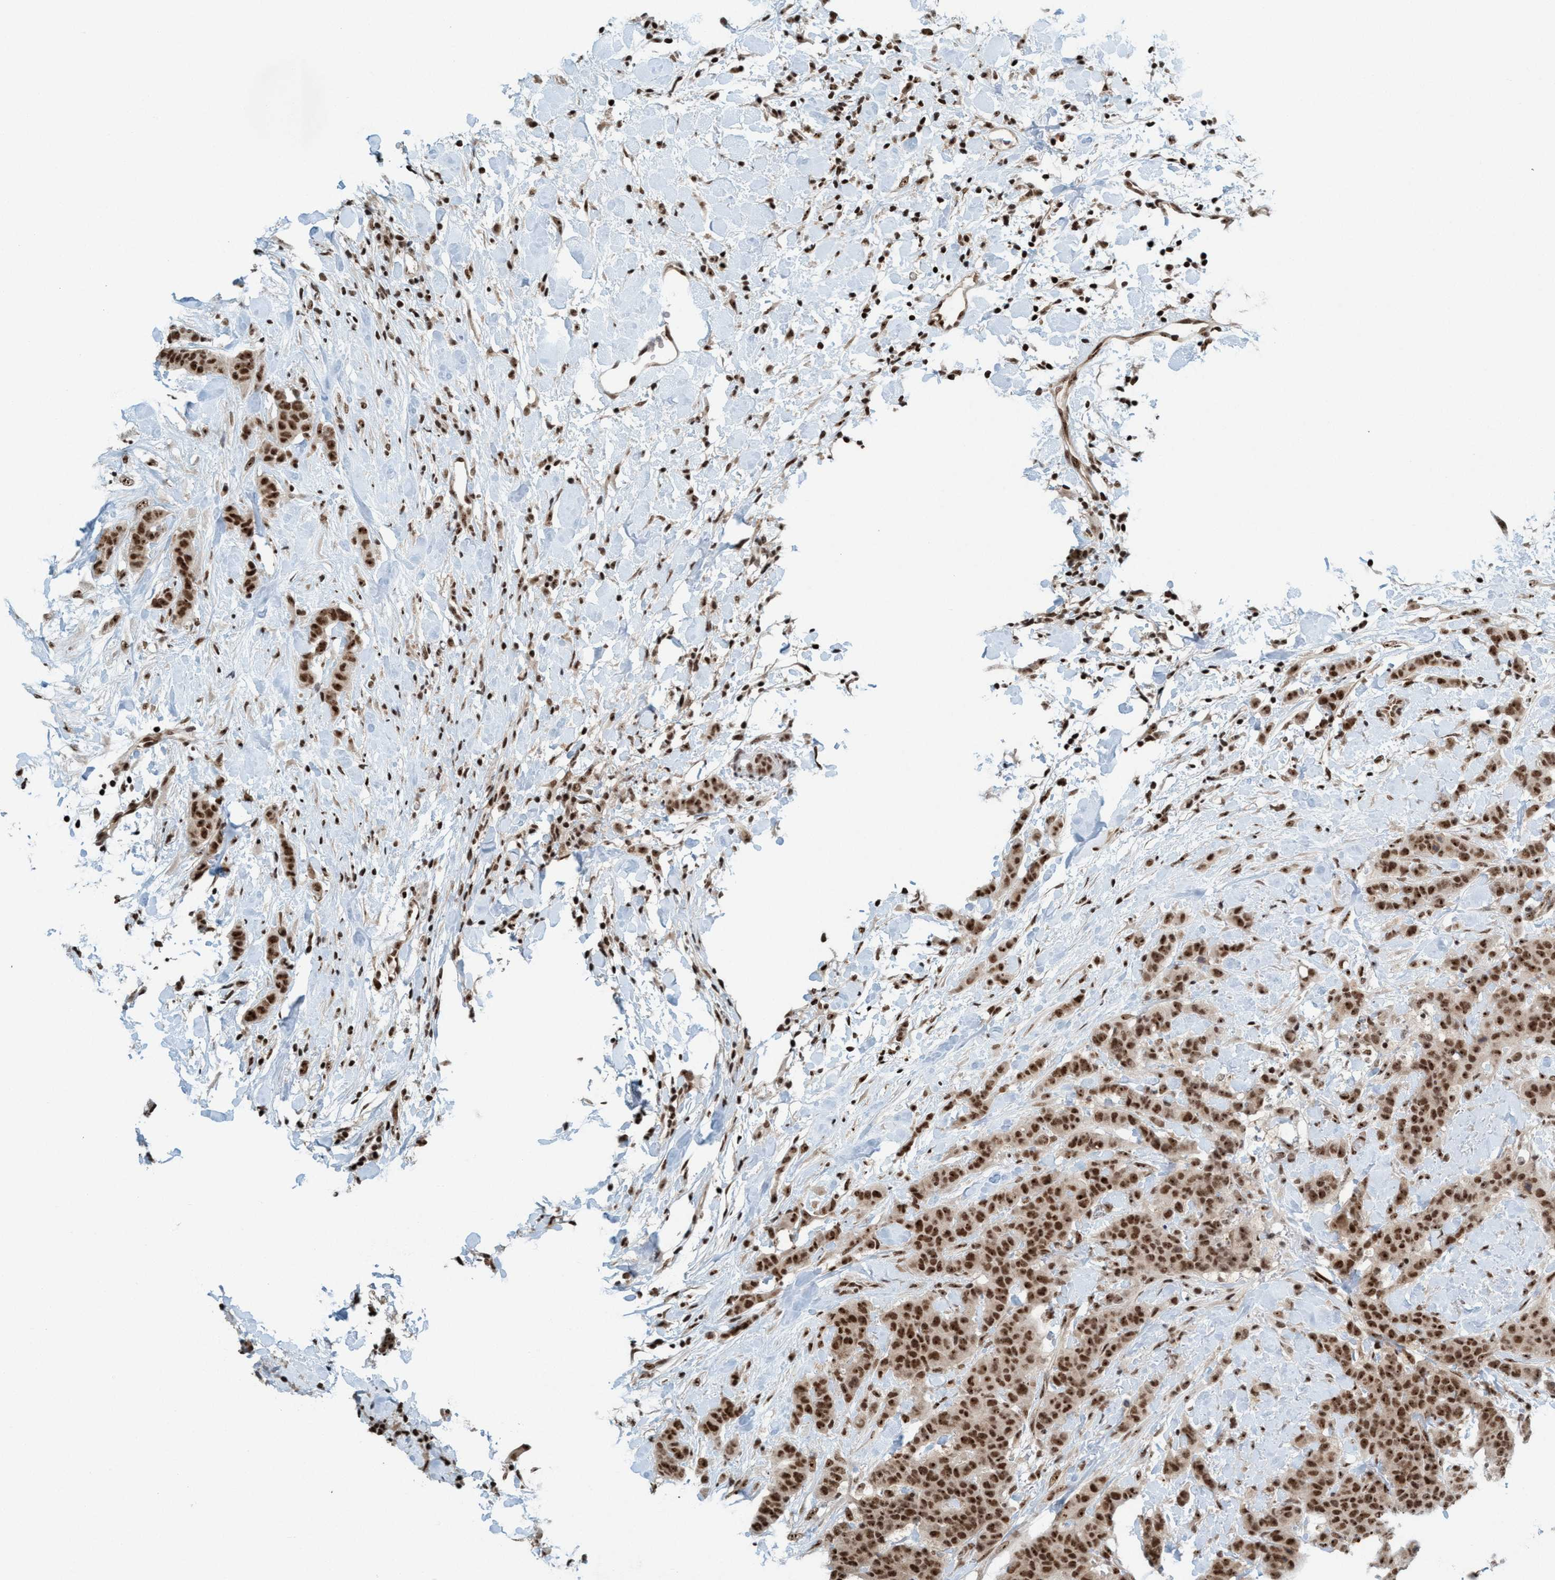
{"staining": {"intensity": "strong", "quantity": ">75%", "location": "nuclear"}, "tissue": "breast cancer", "cell_type": "Tumor cells", "image_type": "cancer", "snomed": [{"axis": "morphology", "description": "Normal tissue, NOS"}, {"axis": "morphology", "description": "Duct carcinoma"}, {"axis": "topography", "description": "Breast"}], "caption": "Intraductal carcinoma (breast) was stained to show a protein in brown. There is high levels of strong nuclear expression in approximately >75% of tumor cells. (Stains: DAB in brown, nuclei in blue, Microscopy: brightfield microscopy at high magnification).", "gene": "SMCR8", "patient": {"sex": "female", "age": 40}}